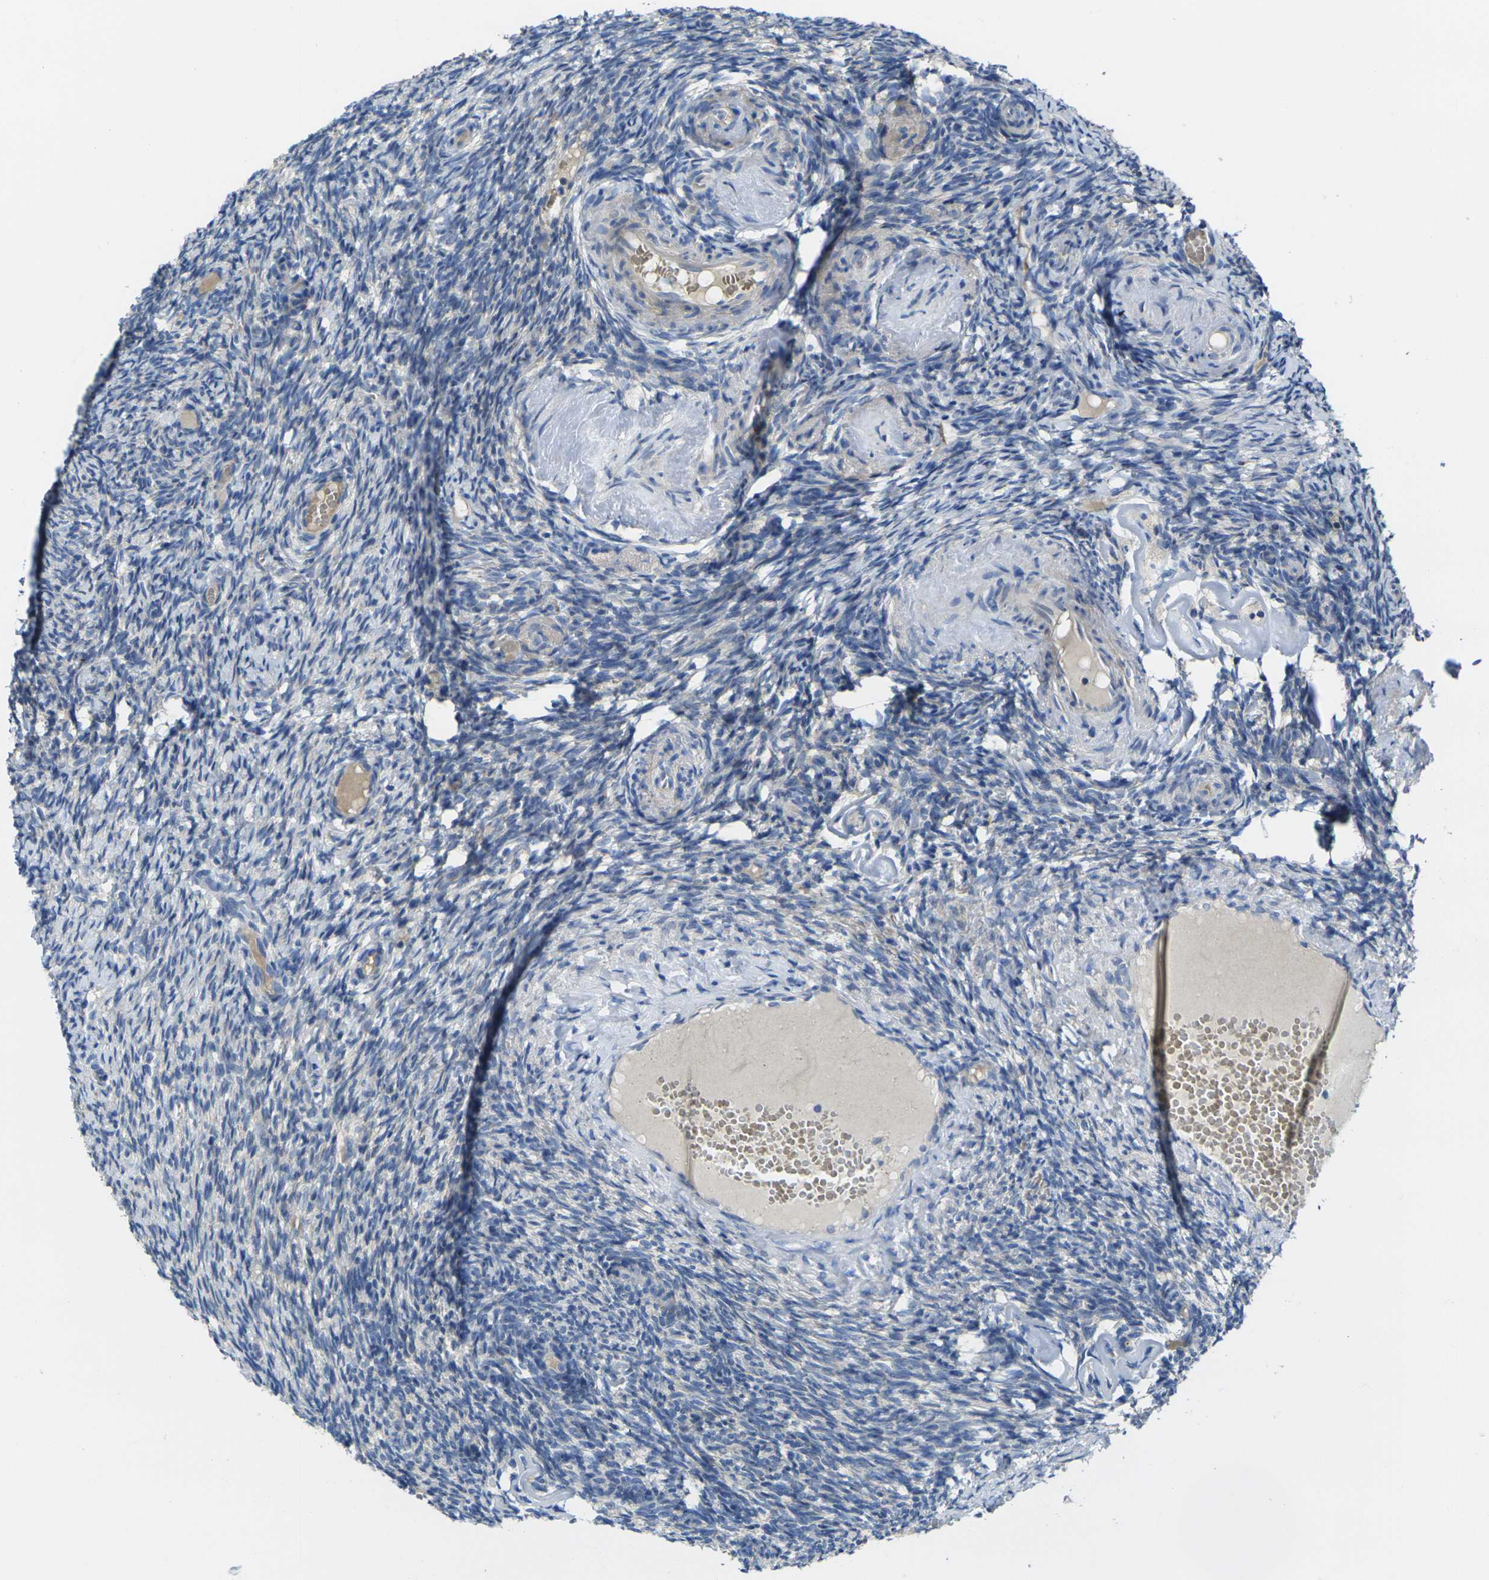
{"staining": {"intensity": "weak", "quantity": "<25%", "location": "cytoplasmic/membranous"}, "tissue": "ovary", "cell_type": "Ovarian stroma cells", "image_type": "normal", "snomed": [{"axis": "morphology", "description": "Normal tissue, NOS"}, {"axis": "topography", "description": "Ovary"}], "caption": "Ovarian stroma cells show no significant protein staining in normal ovary. (DAB immunohistochemistry (IHC) with hematoxylin counter stain).", "gene": "GNA12", "patient": {"sex": "female", "age": 60}}